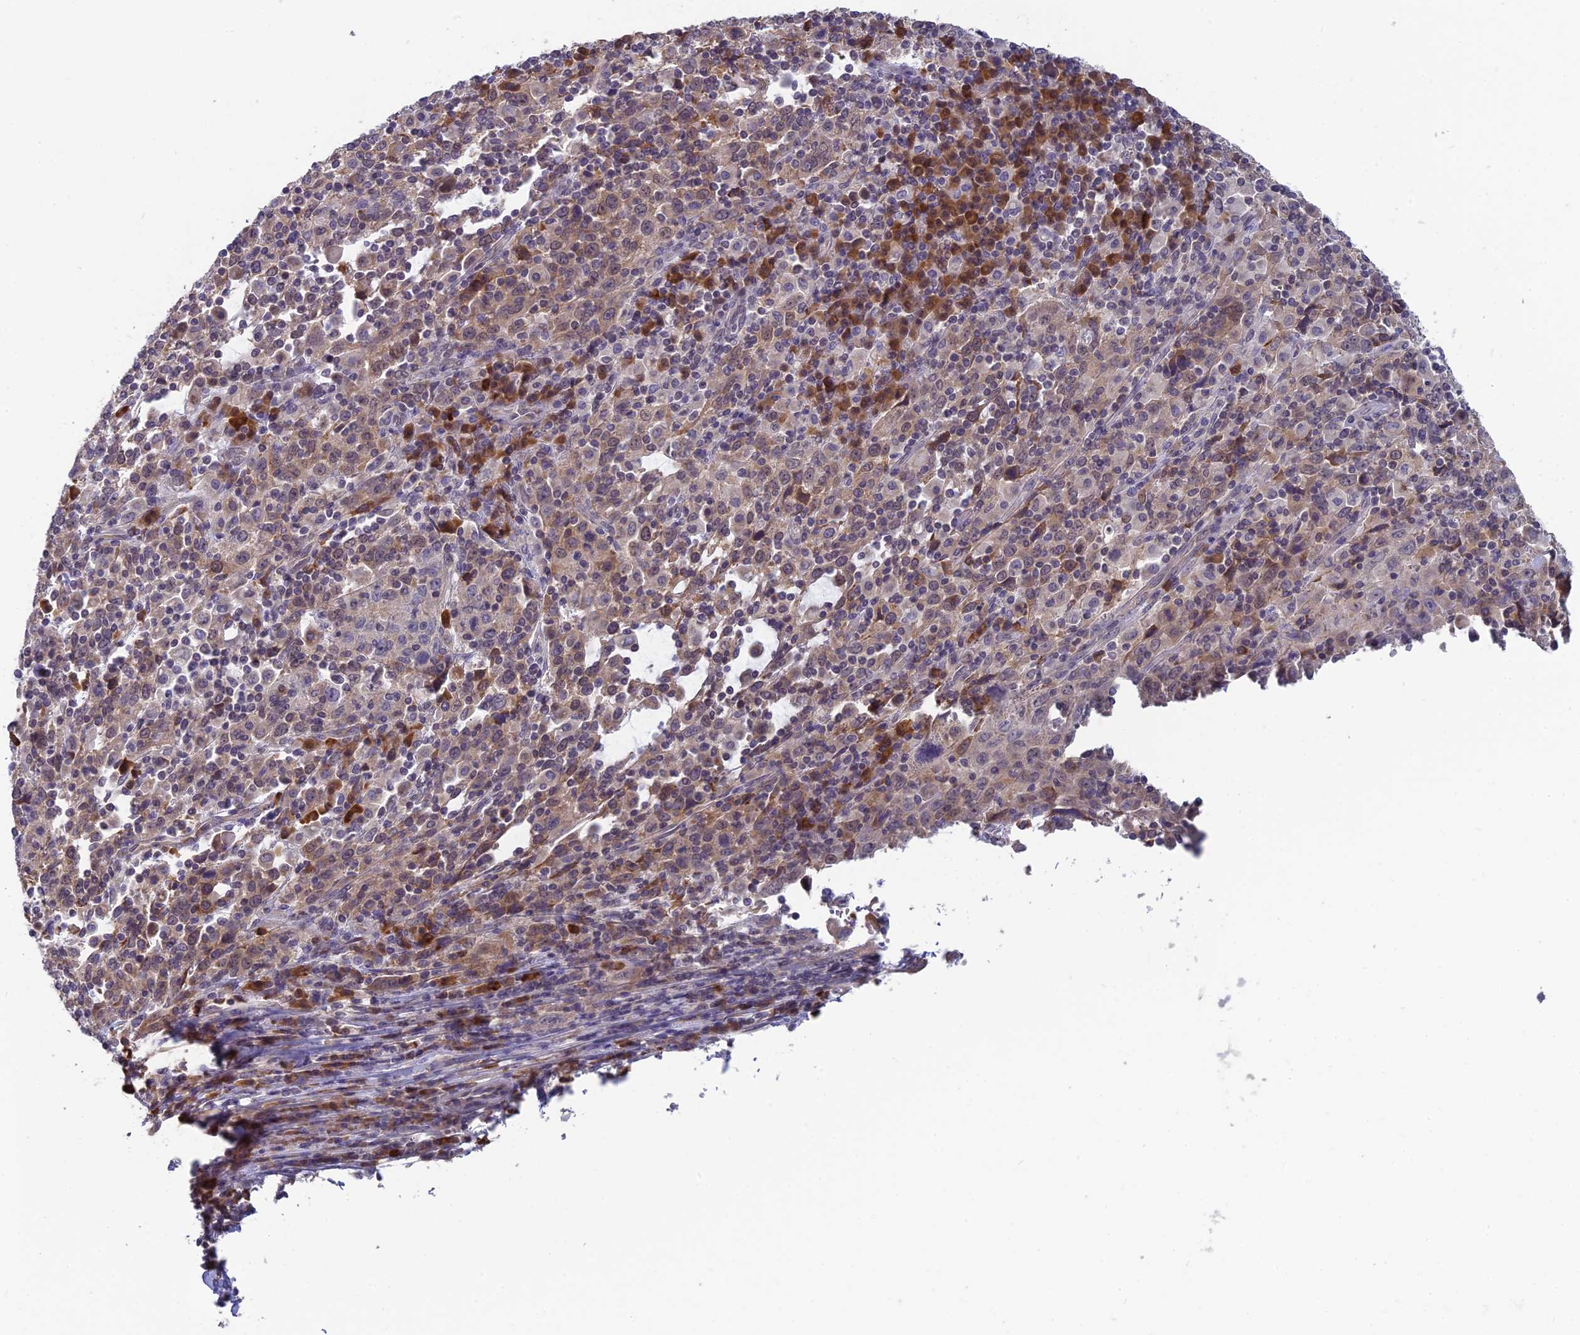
{"staining": {"intensity": "weak", "quantity": ">75%", "location": "cytoplasmic/membranous"}, "tissue": "cervical cancer", "cell_type": "Tumor cells", "image_type": "cancer", "snomed": [{"axis": "morphology", "description": "Squamous cell carcinoma, NOS"}, {"axis": "topography", "description": "Cervix"}], "caption": "Approximately >75% of tumor cells in cervical cancer (squamous cell carcinoma) reveal weak cytoplasmic/membranous protein expression as visualized by brown immunohistochemical staining.", "gene": "MRI1", "patient": {"sex": "female", "age": 46}}